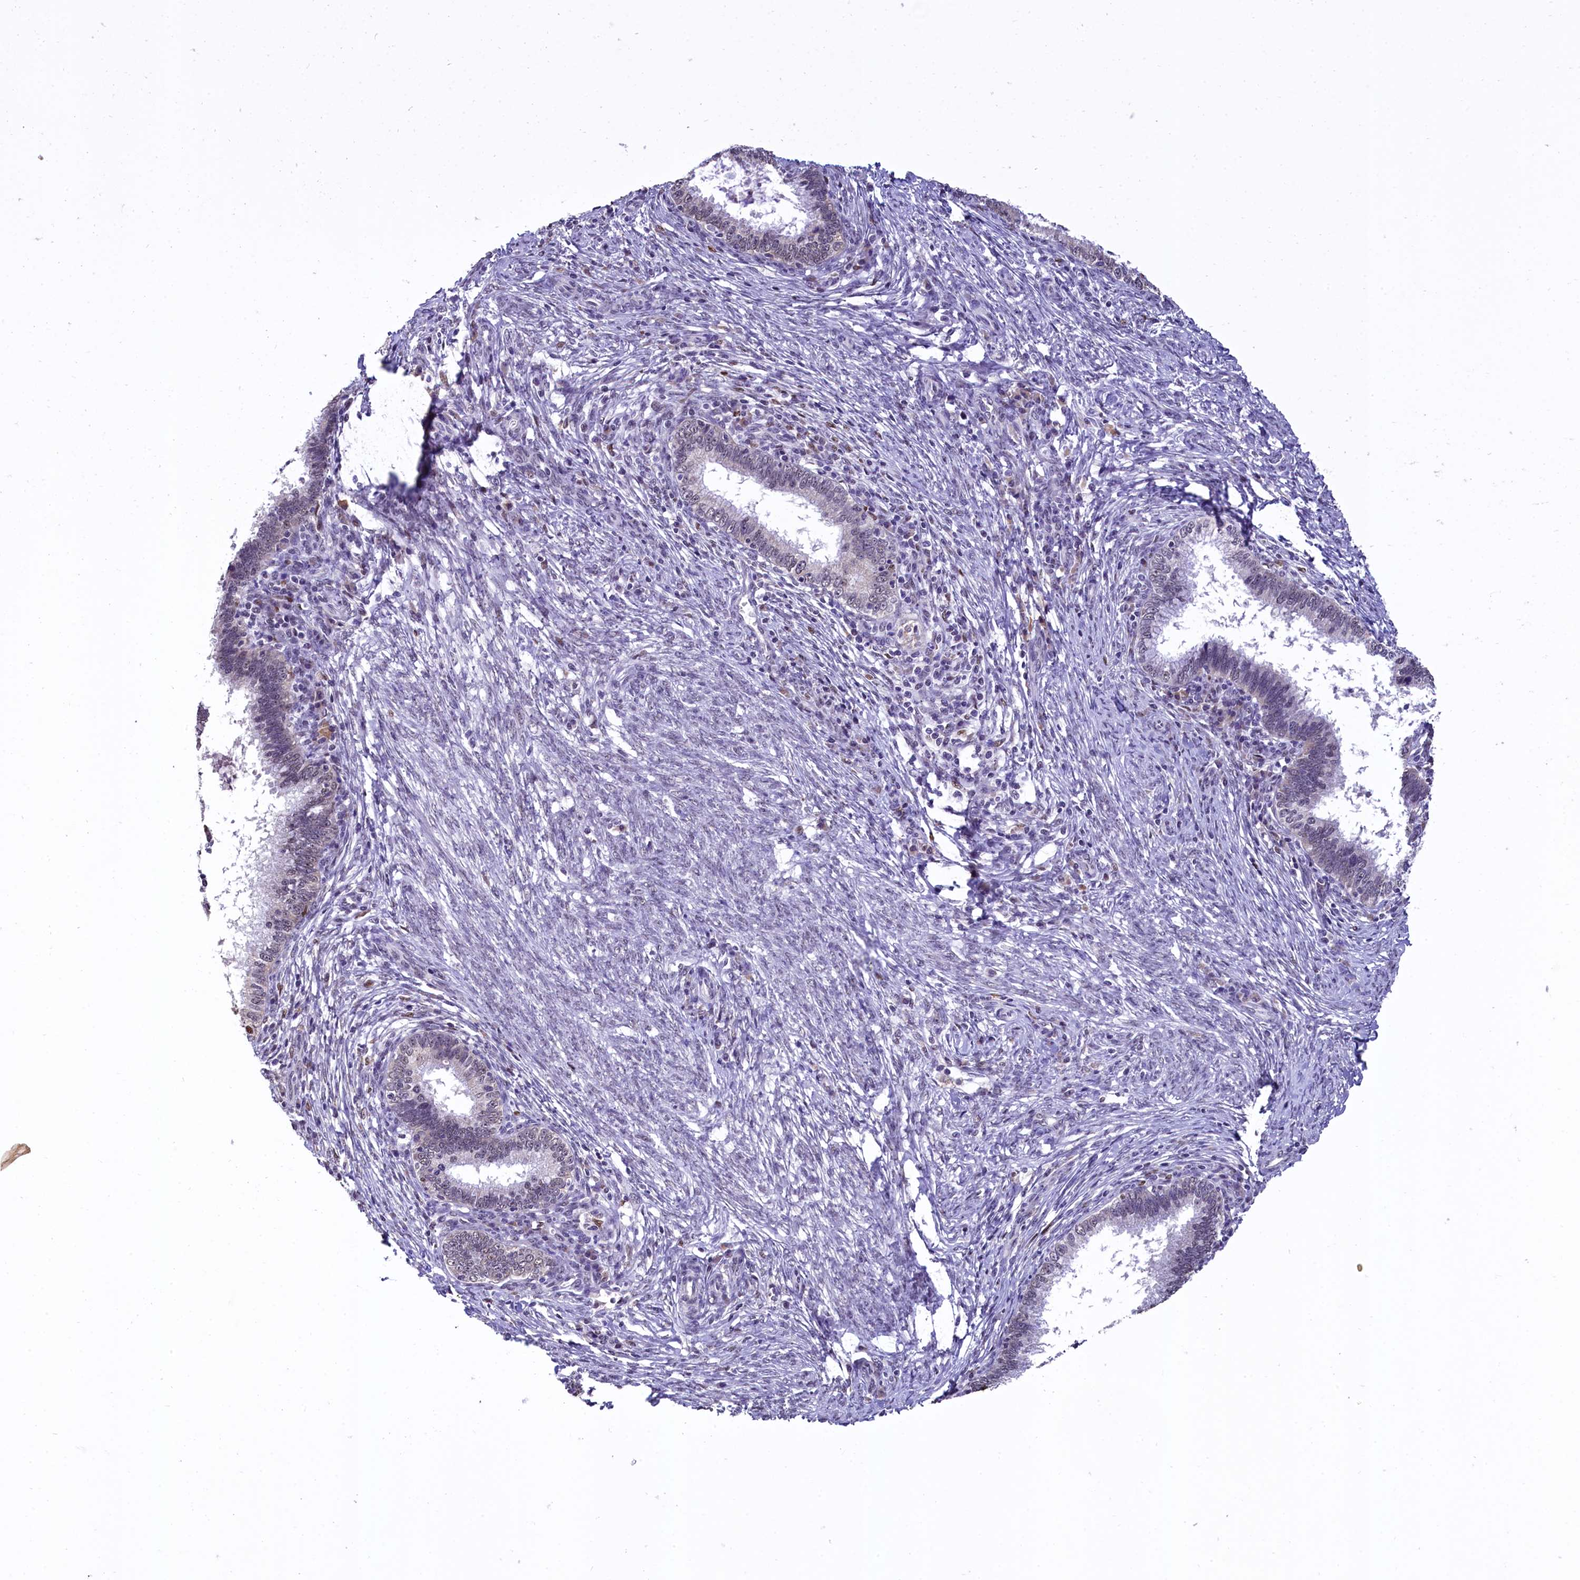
{"staining": {"intensity": "weak", "quantity": "<25%", "location": "nuclear"}, "tissue": "cervical cancer", "cell_type": "Tumor cells", "image_type": "cancer", "snomed": [{"axis": "morphology", "description": "Adenocarcinoma, NOS"}, {"axis": "topography", "description": "Cervix"}], "caption": "DAB immunohistochemical staining of human cervical cancer reveals no significant expression in tumor cells.", "gene": "HECTD4", "patient": {"sex": "female", "age": 36}}